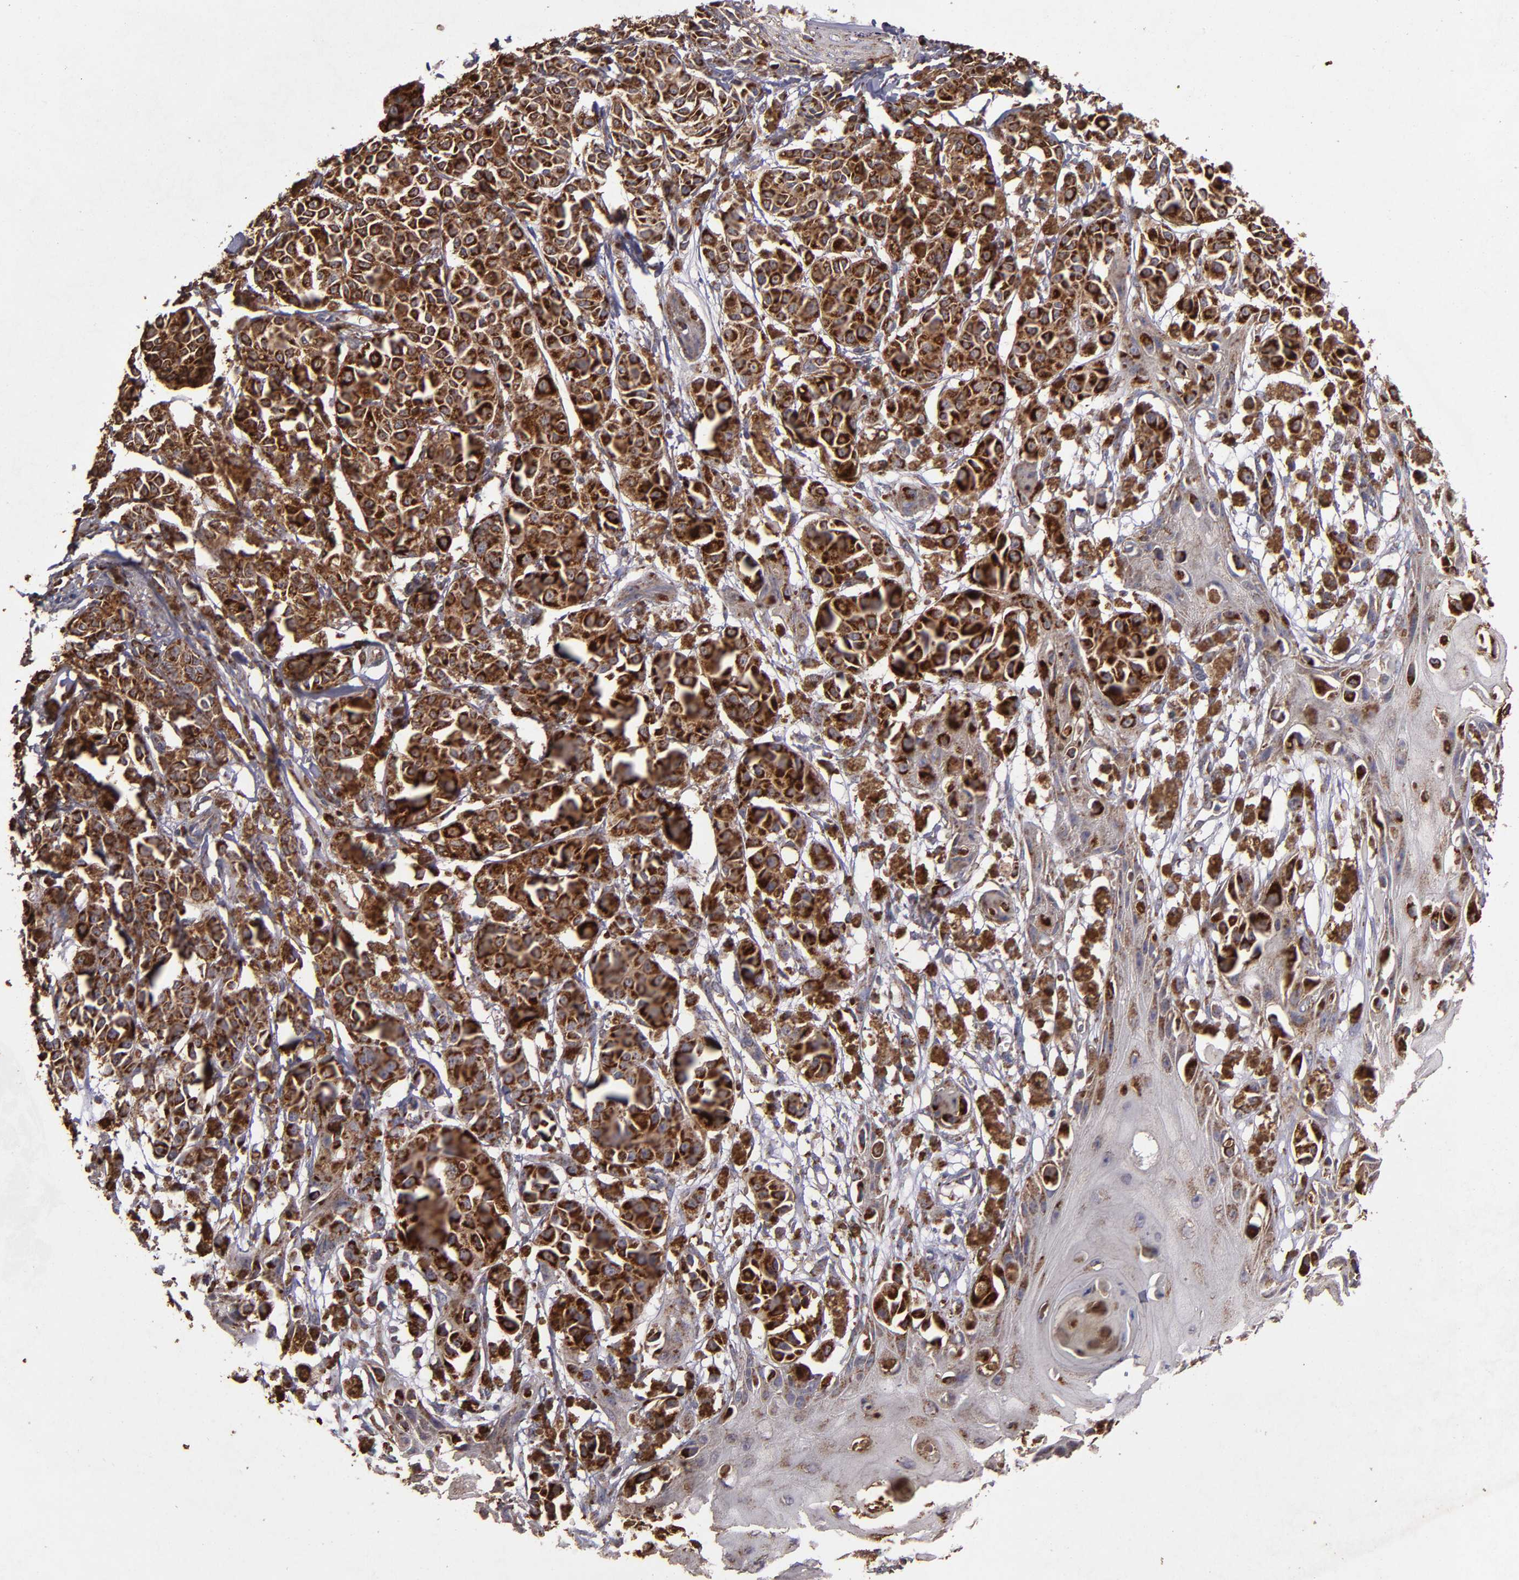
{"staining": {"intensity": "strong", "quantity": ">75%", "location": "cytoplasmic/membranous"}, "tissue": "melanoma", "cell_type": "Tumor cells", "image_type": "cancer", "snomed": [{"axis": "morphology", "description": "Malignant melanoma, NOS"}, {"axis": "topography", "description": "Skin"}], "caption": "A high amount of strong cytoplasmic/membranous staining is appreciated in about >75% of tumor cells in melanoma tissue.", "gene": "TIMM9", "patient": {"sex": "male", "age": 76}}